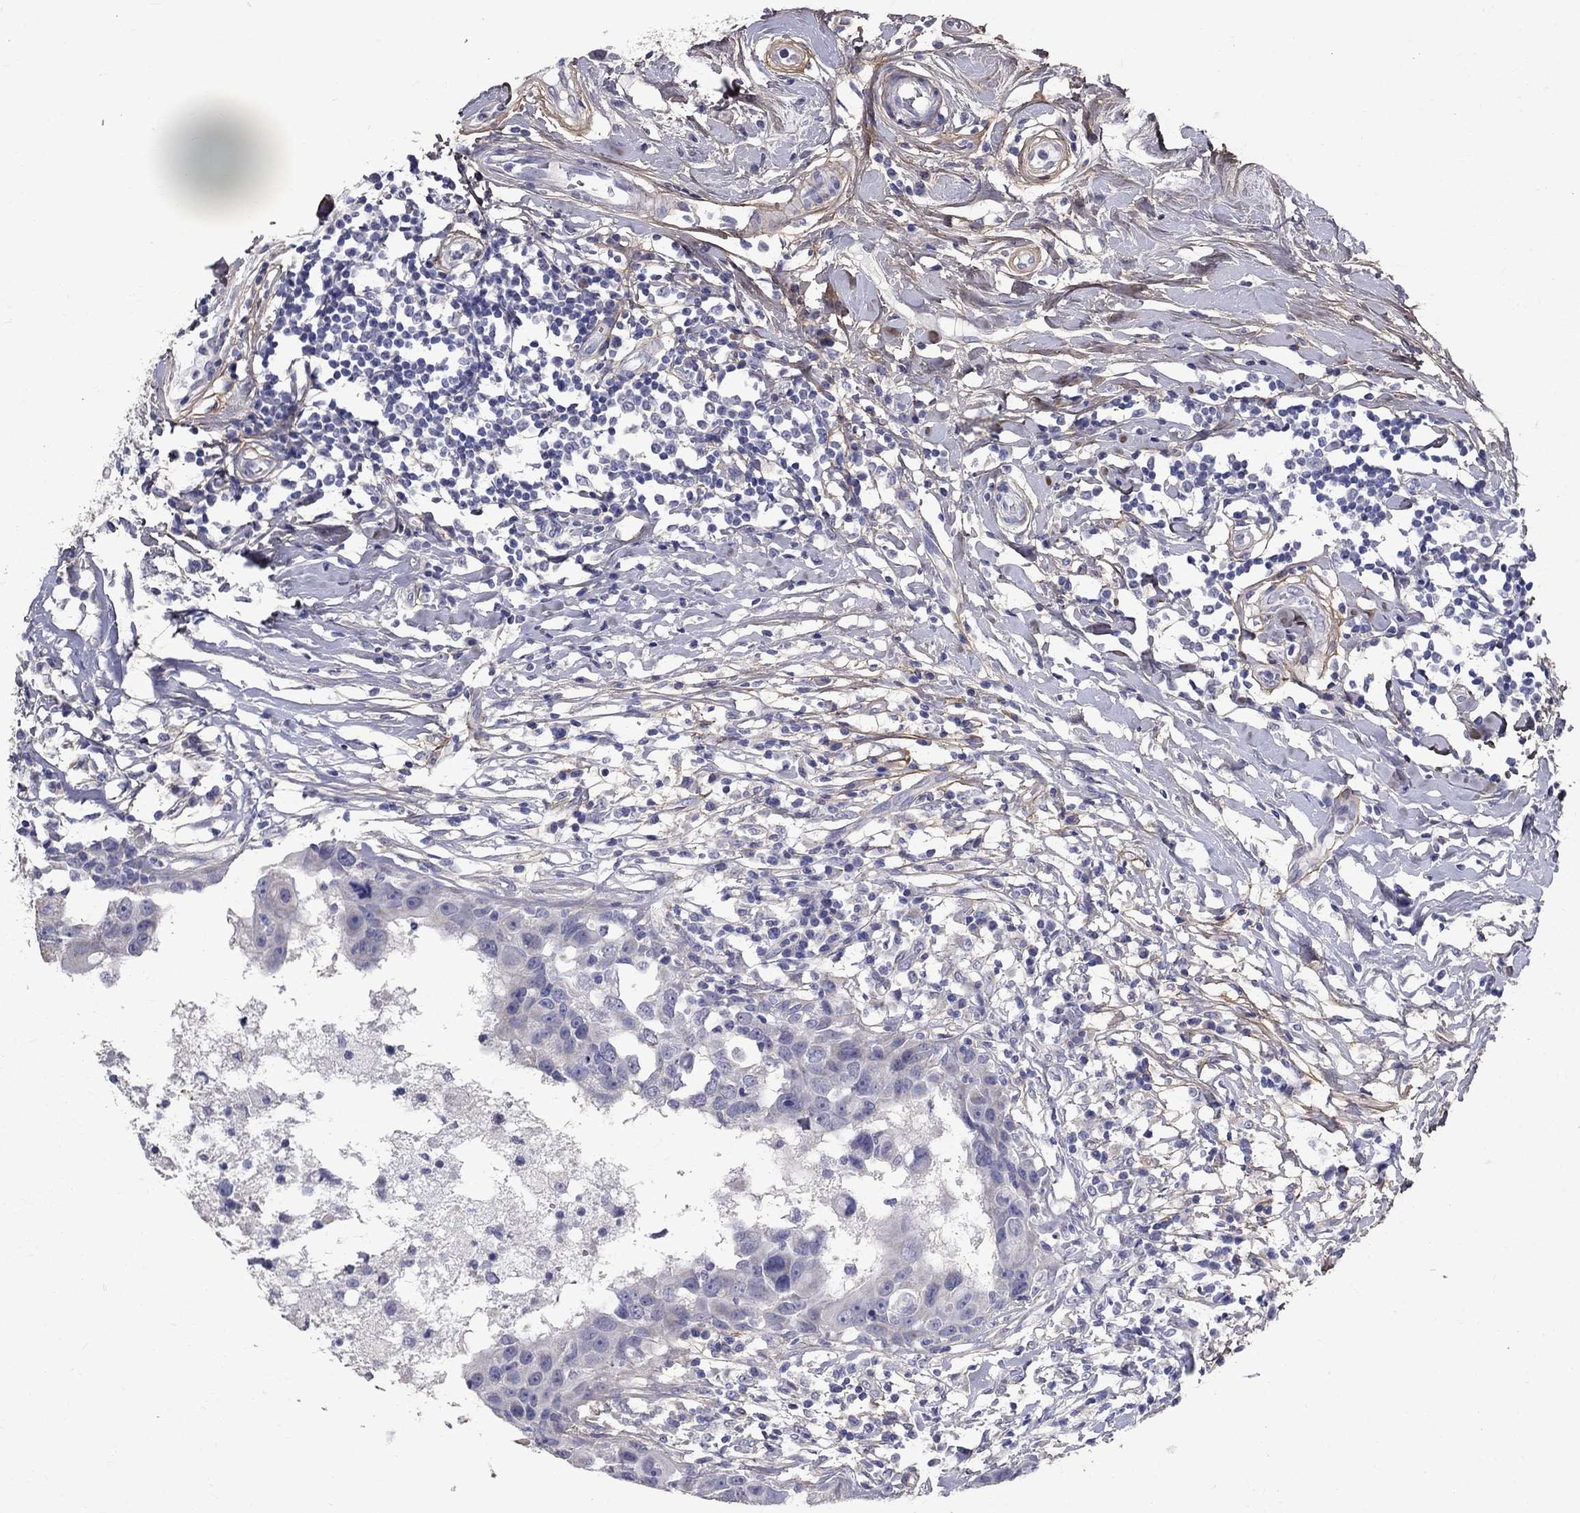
{"staining": {"intensity": "weak", "quantity": "<25%", "location": "cytoplasmic/membranous"}, "tissue": "breast cancer", "cell_type": "Tumor cells", "image_type": "cancer", "snomed": [{"axis": "morphology", "description": "Duct carcinoma"}, {"axis": "topography", "description": "Breast"}], "caption": "There is no significant staining in tumor cells of infiltrating ductal carcinoma (breast).", "gene": "ANXA10", "patient": {"sex": "female", "age": 27}}